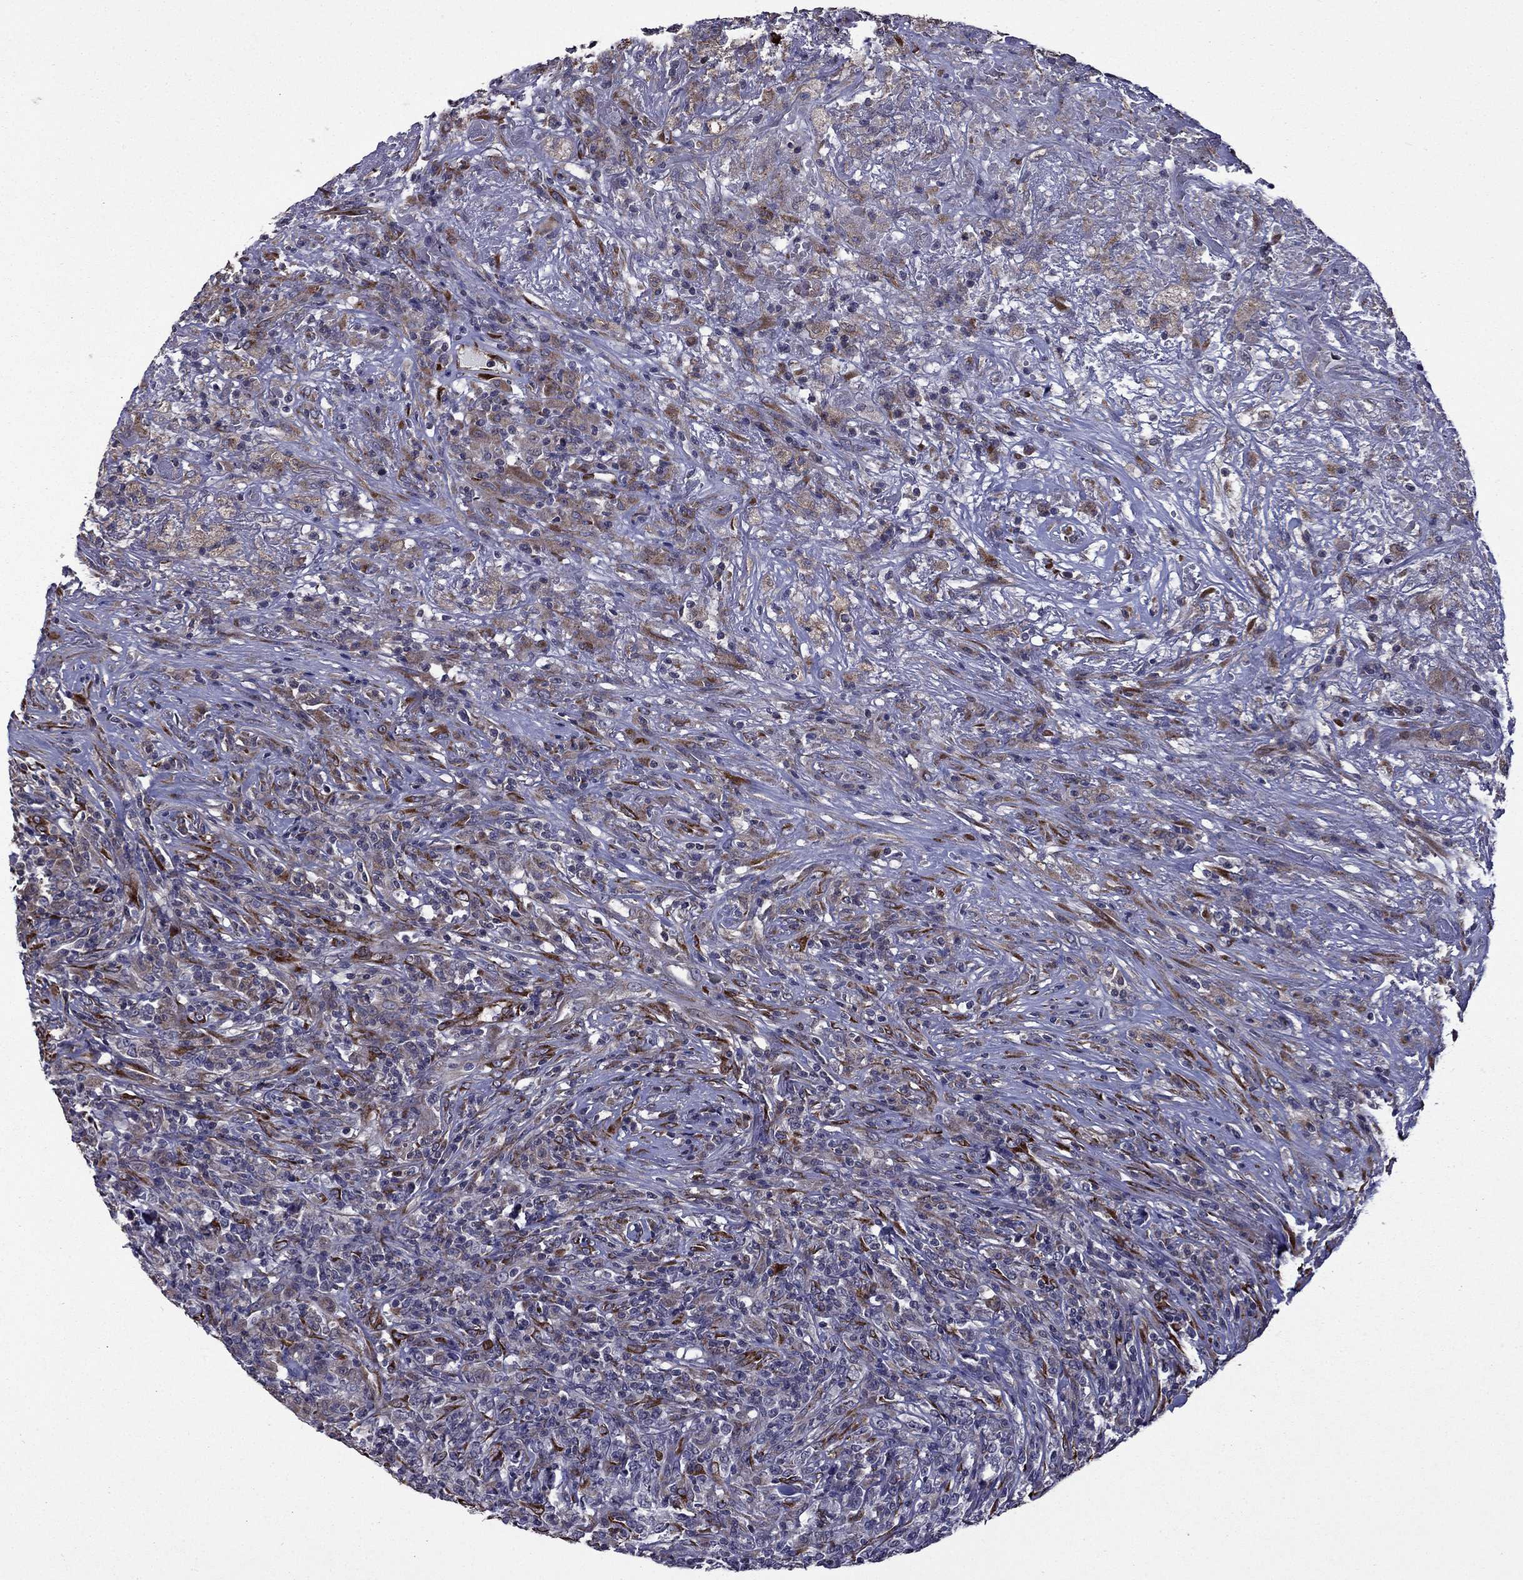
{"staining": {"intensity": "negative", "quantity": "none", "location": "none"}, "tissue": "lymphoma", "cell_type": "Tumor cells", "image_type": "cancer", "snomed": [{"axis": "morphology", "description": "Malignant lymphoma, non-Hodgkin's type, High grade"}, {"axis": "topography", "description": "Lung"}], "caption": "Malignant lymphoma, non-Hodgkin's type (high-grade) was stained to show a protein in brown. There is no significant positivity in tumor cells. Nuclei are stained in blue.", "gene": "IKBIP", "patient": {"sex": "male", "age": 79}}